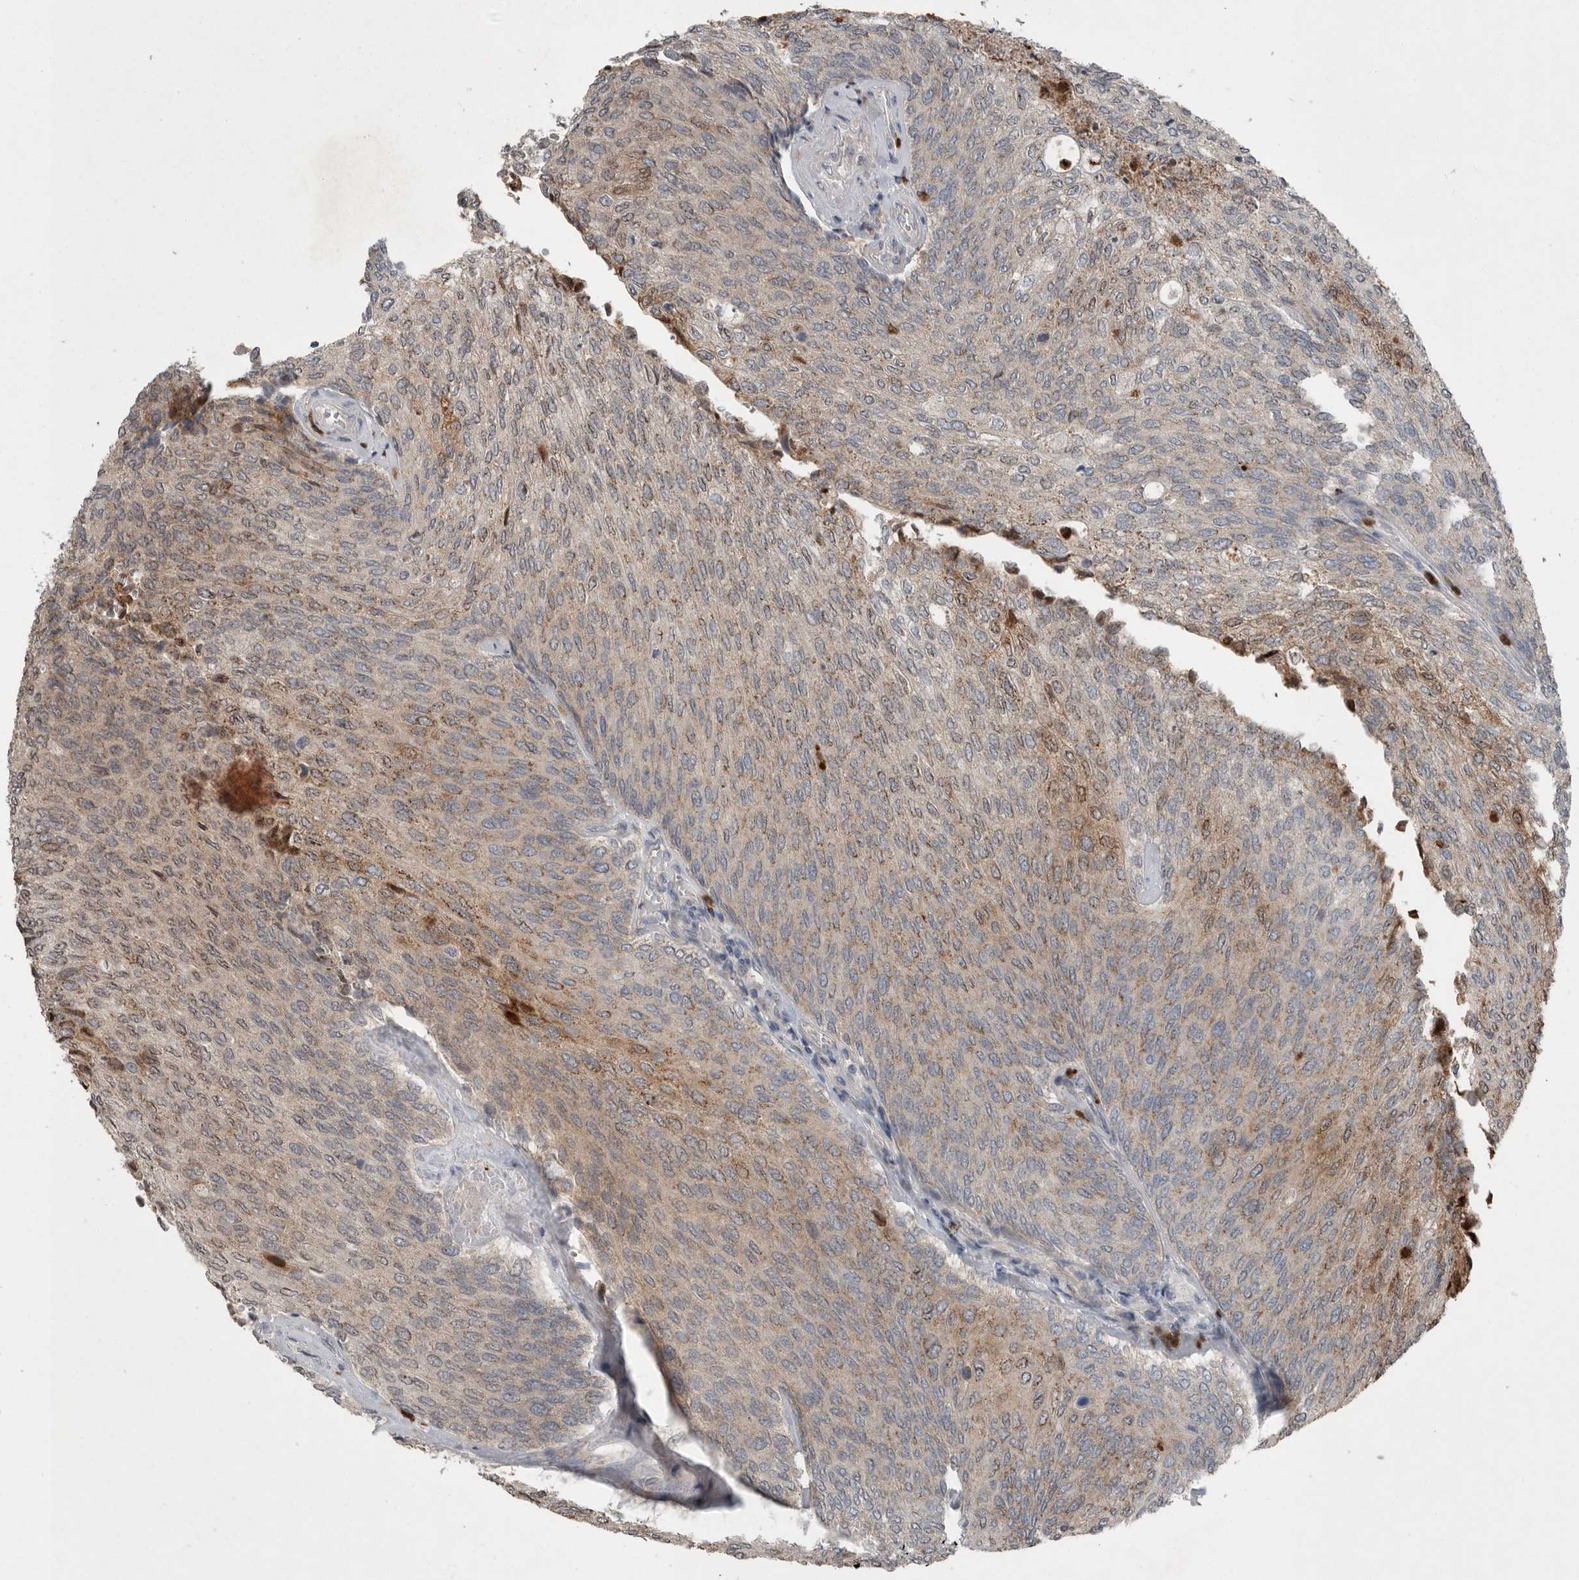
{"staining": {"intensity": "moderate", "quantity": "<25%", "location": "cytoplasmic/membranous"}, "tissue": "urothelial cancer", "cell_type": "Tumor cells", "image_type": "cancer", "snomed": [{"axis": "morphology", "description": "Urothelial carcinoma, Low grade"}, {"axis": "topography", "description": "Urinary bladder"}], "caption": "A micrograph of urothelial carcinoma (low-grade) stained for a protein reveals moderate cytoplasmic/membranous brown staining in tumor cells. (DAB IHC with brightfield microscopy, high magnification).", "gene": "SCP2", "patient": {"sex": "female", "age": 79}}